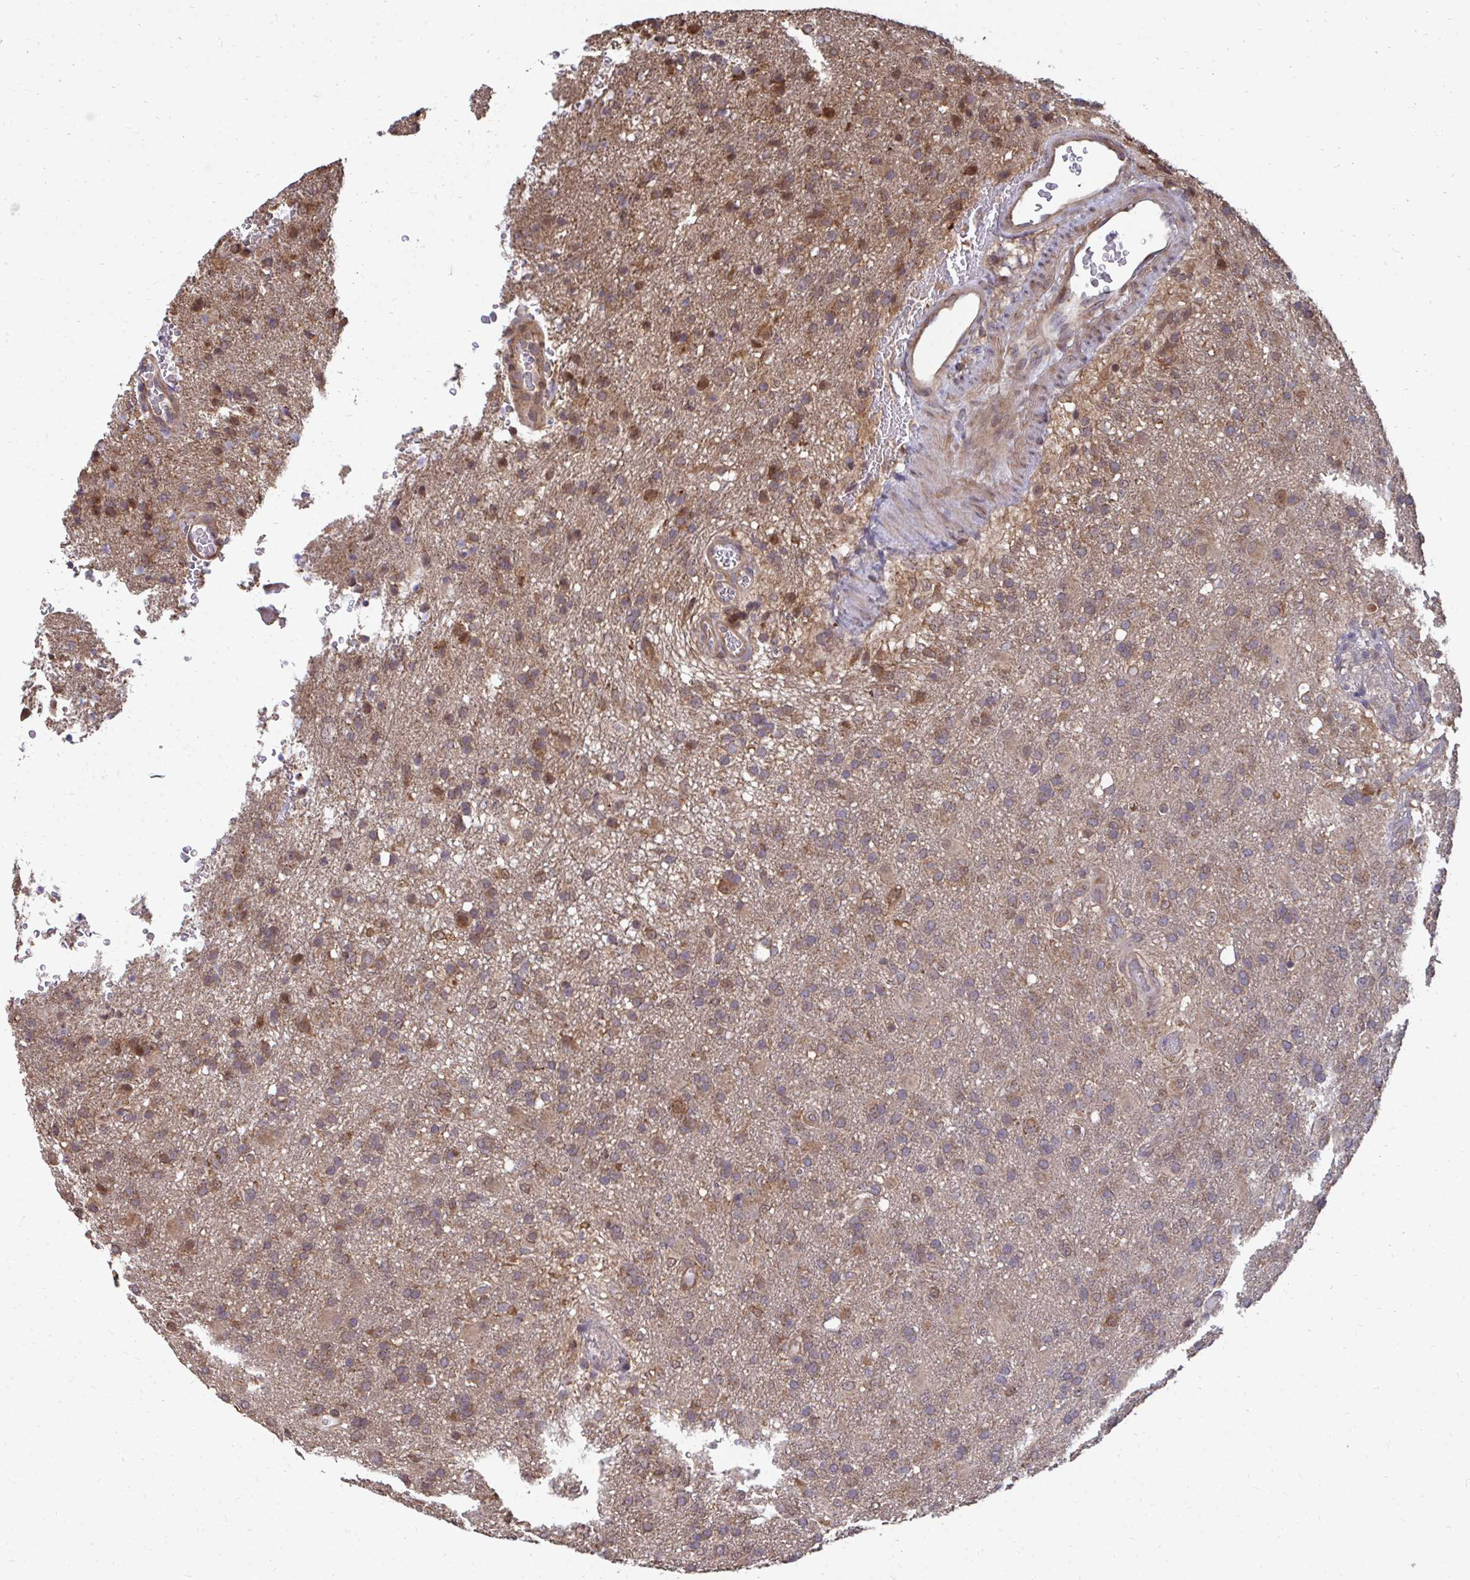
{"staining": {"intensity": "moderate", "quantity": "<25%", "location": "cytoplasmic/membranous"}, "tissue": "glioma", "cell_type": "Tumor cells", "image_type": "cancer", "snomed": [{"axis": "morphology", "description": "Glioma, malignant, High grade"}, {"axis": "topography", "description": "Brain"}], "caption": "Malignant glioma (high-grade) tissue demonstrates moderate cytoplasmic/membranous positivity in about <25% of tumor cells, visualized by immunohistochemistry. The protein is shown in brown color, while the nuclei are stained blue.", "gene": "DNAJA2", "patient": {"sex": "female", "age": 74}}